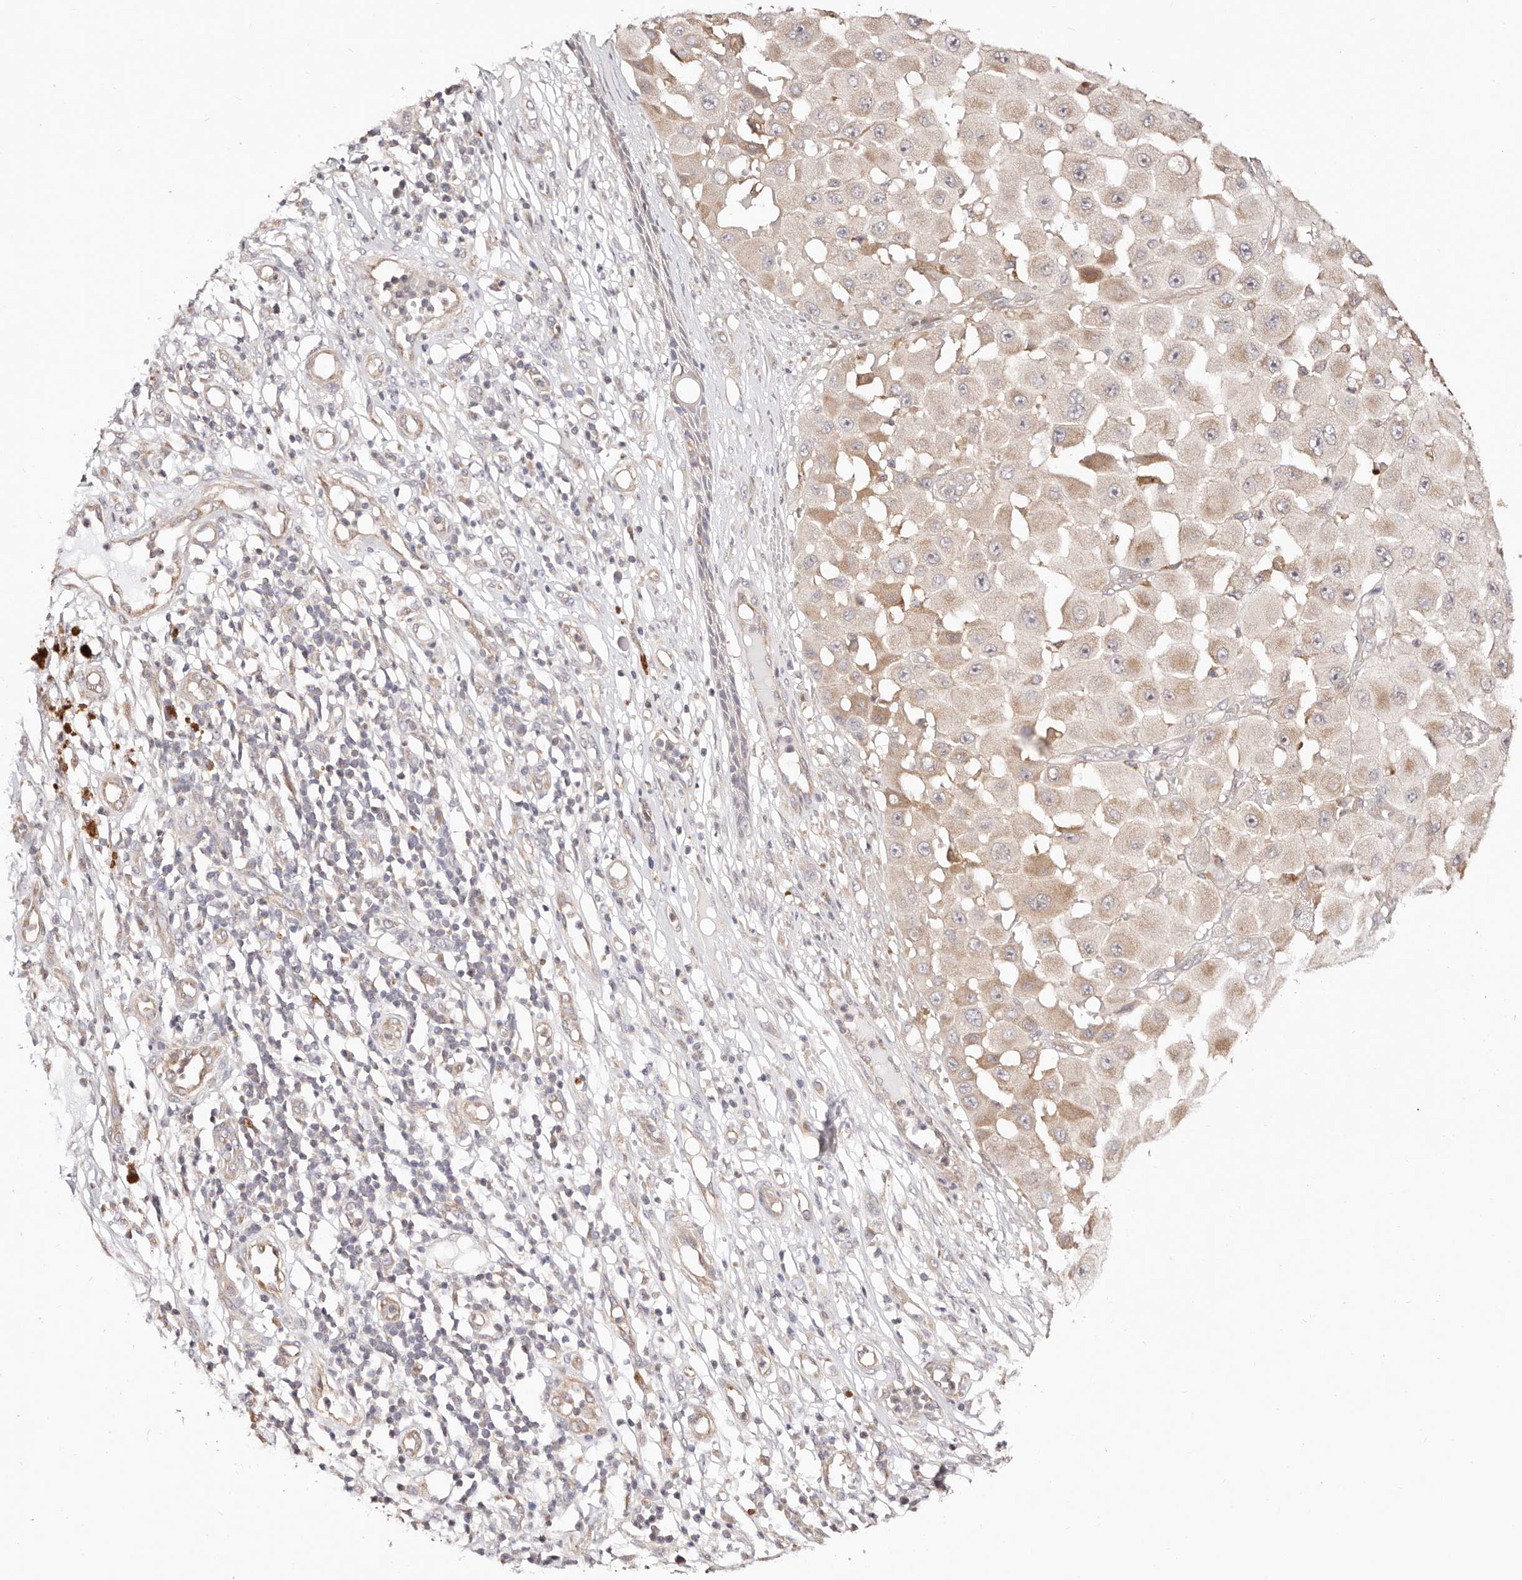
{"staining": {"intensity": "weak", "quantity": "<25%", "location": "cytoplasmic/membranous"}, "tissue": "melanoma", "cell_type": "Tumor cells", "image_type": "cancer", "snomed": [{"axis": "morphology", "description": "Malignant melanoma, NOS"}, {"axis": "topography", "description": "Skin"}], "caption": "This is an immunohistochemistry histopathology image of malignant melanoma. There is no staining in tumor cells.", "gene": "MAPK1", "patient": {"sex": "female", "age": 81}}